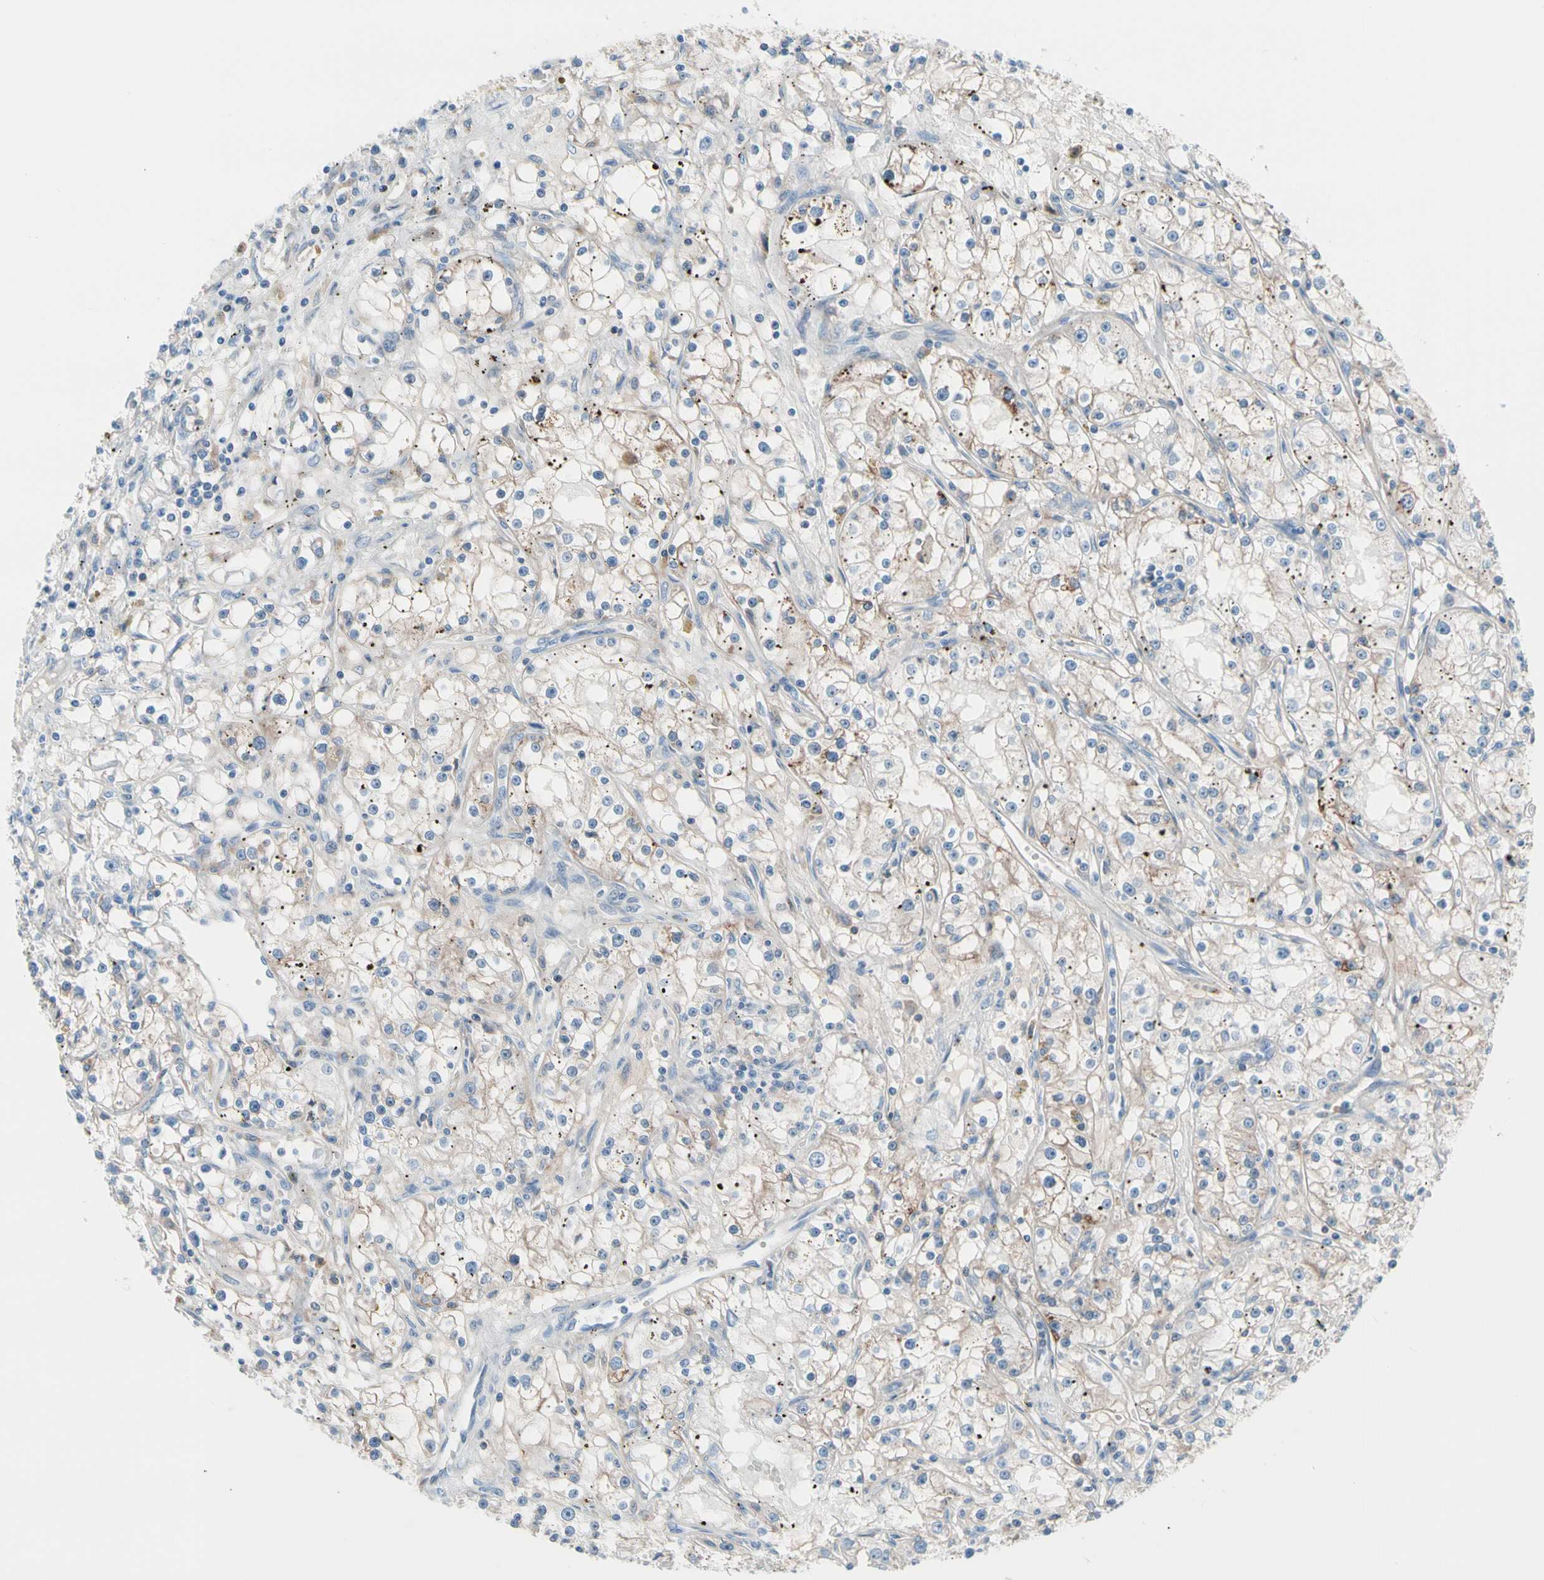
{"staining": {"intensity": "weak", "quantity": "25%-75%", "location": "cytoplasmic/membranous"}, "tissue": "renal cancer", "cell_type": "Tumor cells", "image_type": "cancer", "snomed": [{"axis": "morphology", "description": "Adenocarcinoma, NOS"}, {"axis": "topography", "description": "Kidney"}], "caption": "This is an image of IHC staining of renal cancer (adenocarcinoma), which shows weak expression in the cytoplasmic/membranous of tumor cells.", "gene": "CASQ1", "patient": {"sex": "male", "age": 56}}